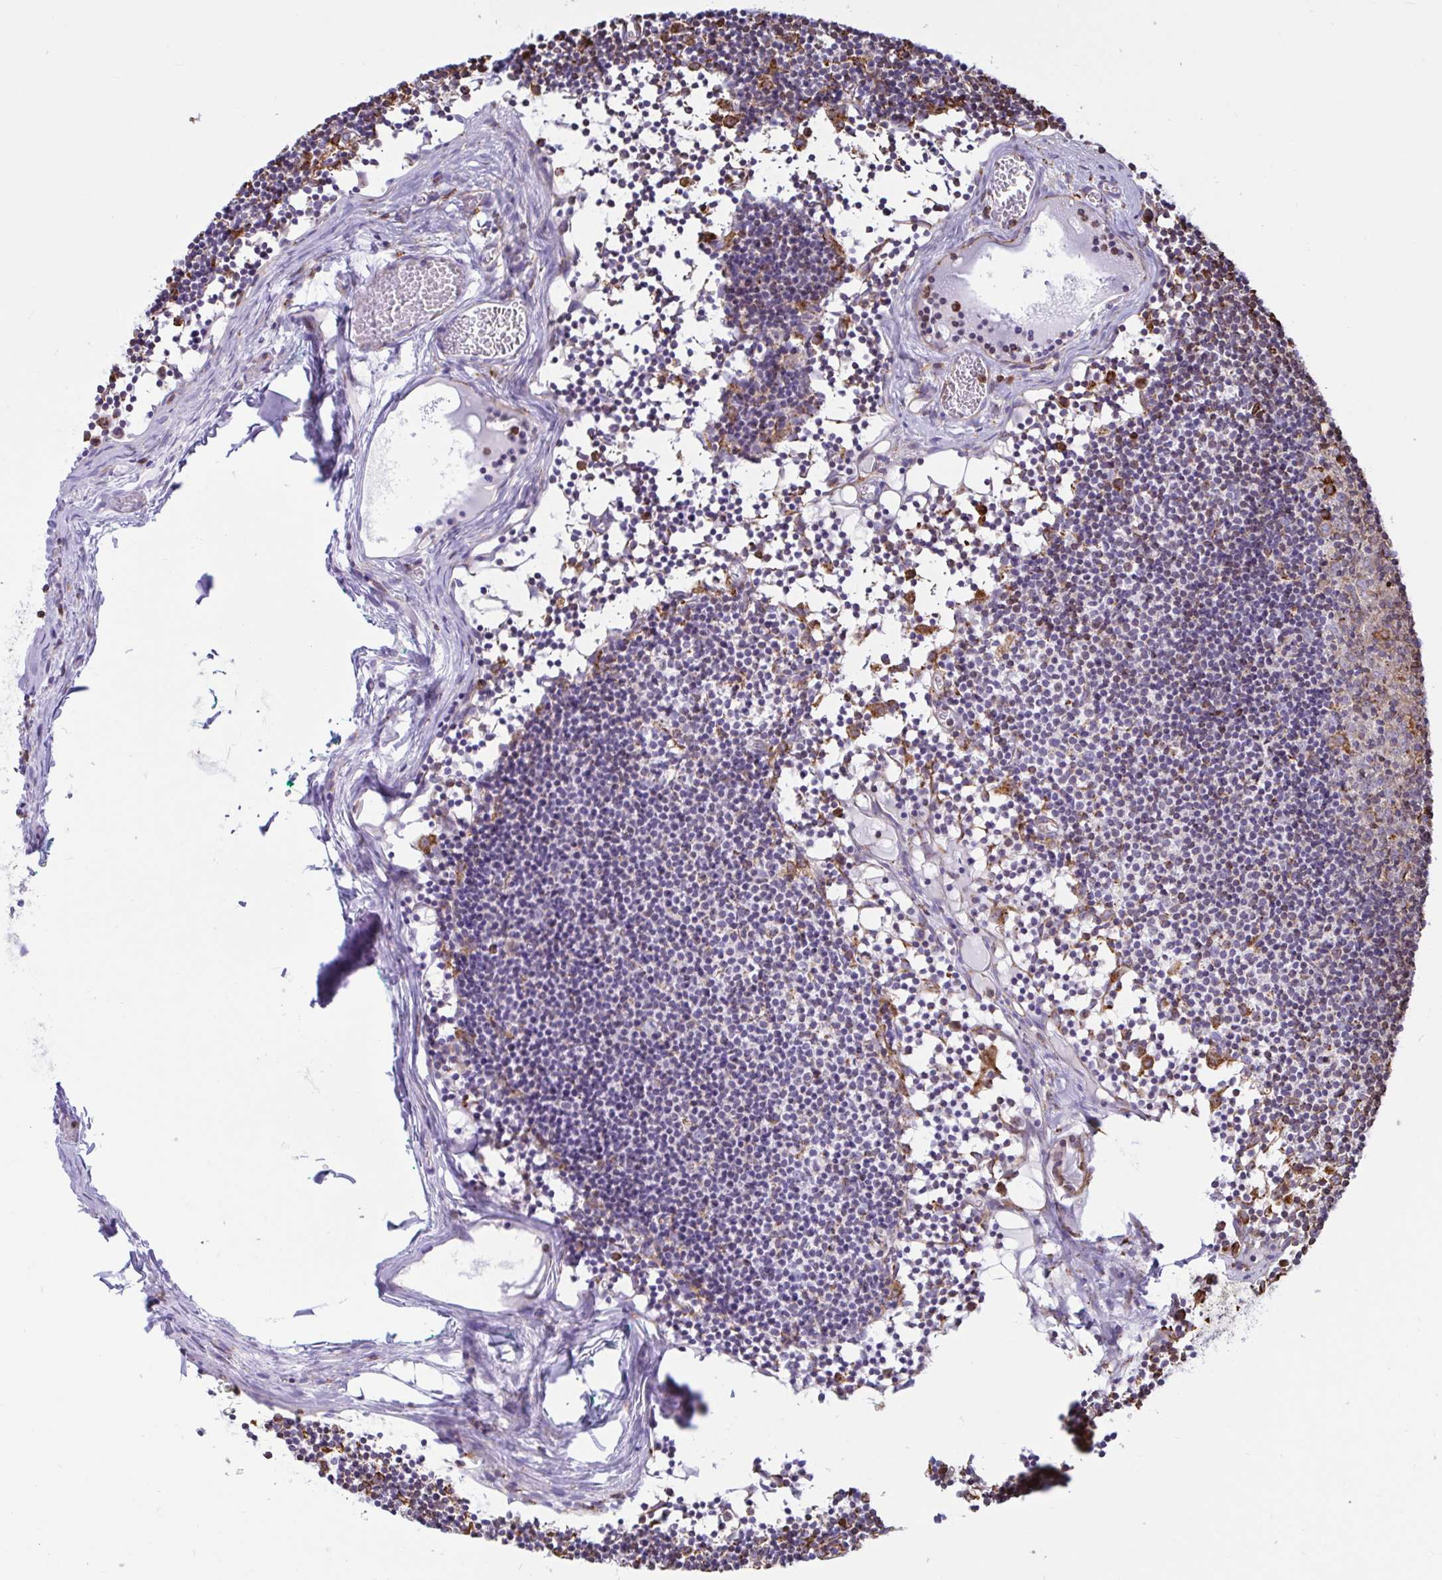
{"staining": {"intensity": "strong", "quantity": "<25%", "location": "cytoplasmic/membranous"}, "tissue": "lymph node", "cell_type": "Germinal center cells", "image_type": "normal", "snomed": [{"axis": "morphology", "description": "Normal tissue, NOS"}, {"axis": "topography", "description": "Lymph node"}], "caption": "IHC histopathology image of benign lymph node: human lymph node stained using IHC exhibits medium levels of strong protein expression localized specifically in the cytoplasmic/membranous of germinal center cells, appearing as a cytoplasmic/membranous brown color.", "gene": "CLGN", "patient": {"sex": "female", "age": 11}}